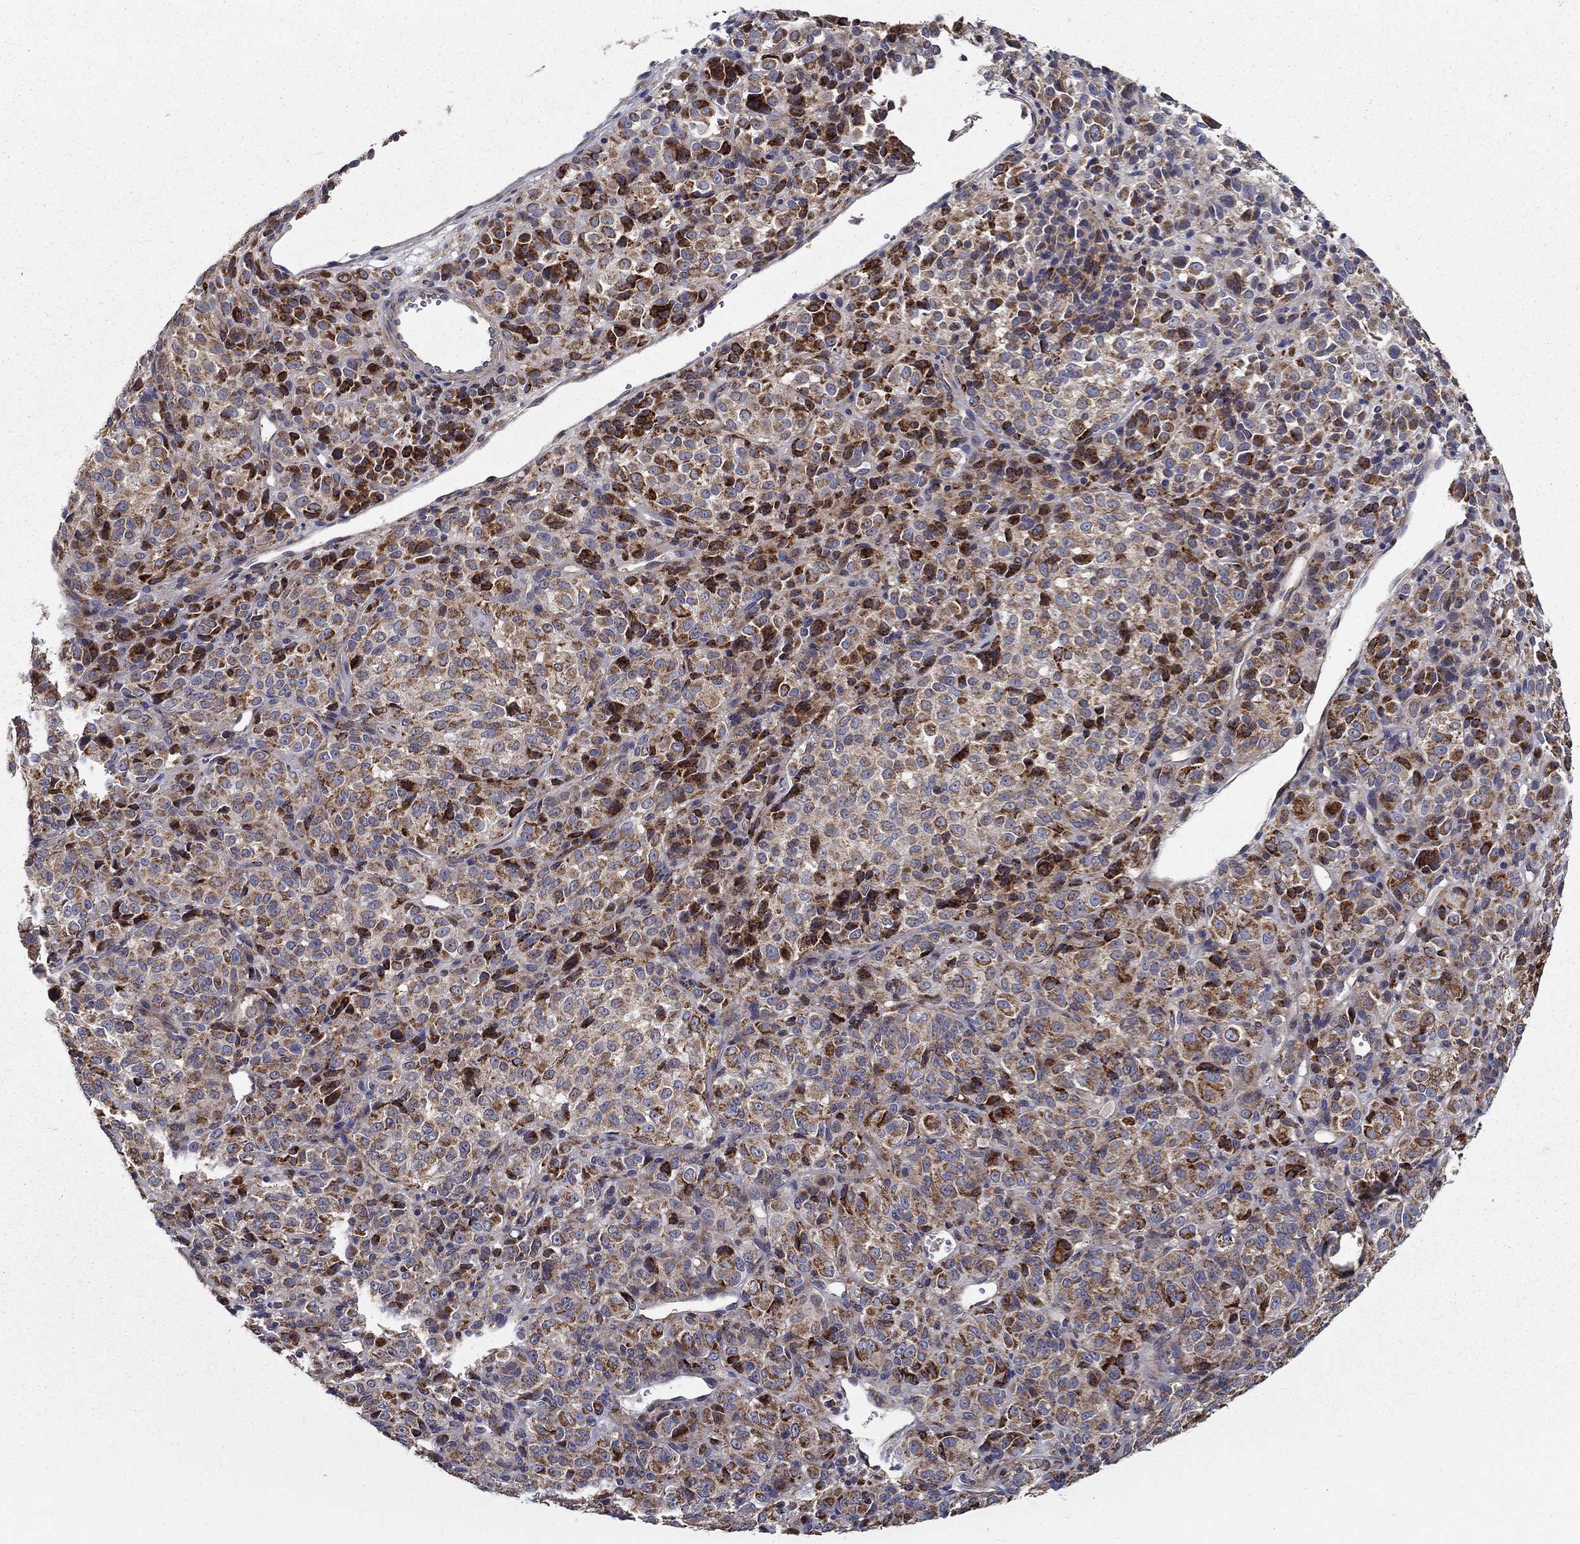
{"staining": {"intensity": "strong", "quantity": ">75%", "location": "cytoplasmic/membranous"}, "tissue": "melanoma", "cell_type": "Tumor cells", "image_type": "cancer", "snomed": [{"axis": "morphology", "description": "Malignant melanoma, Metastatic site"}, {"axis": "topography", "description": "Brain"}], "caption": "The histopathology image displays a brown stain indicating the presence of a protein in the cytoplasmic/membranous of tumor cells in malignant melanoma (metastatic site).", "gene": "ALDH4A1", "patient": {"sex": "female", "age": 56}}